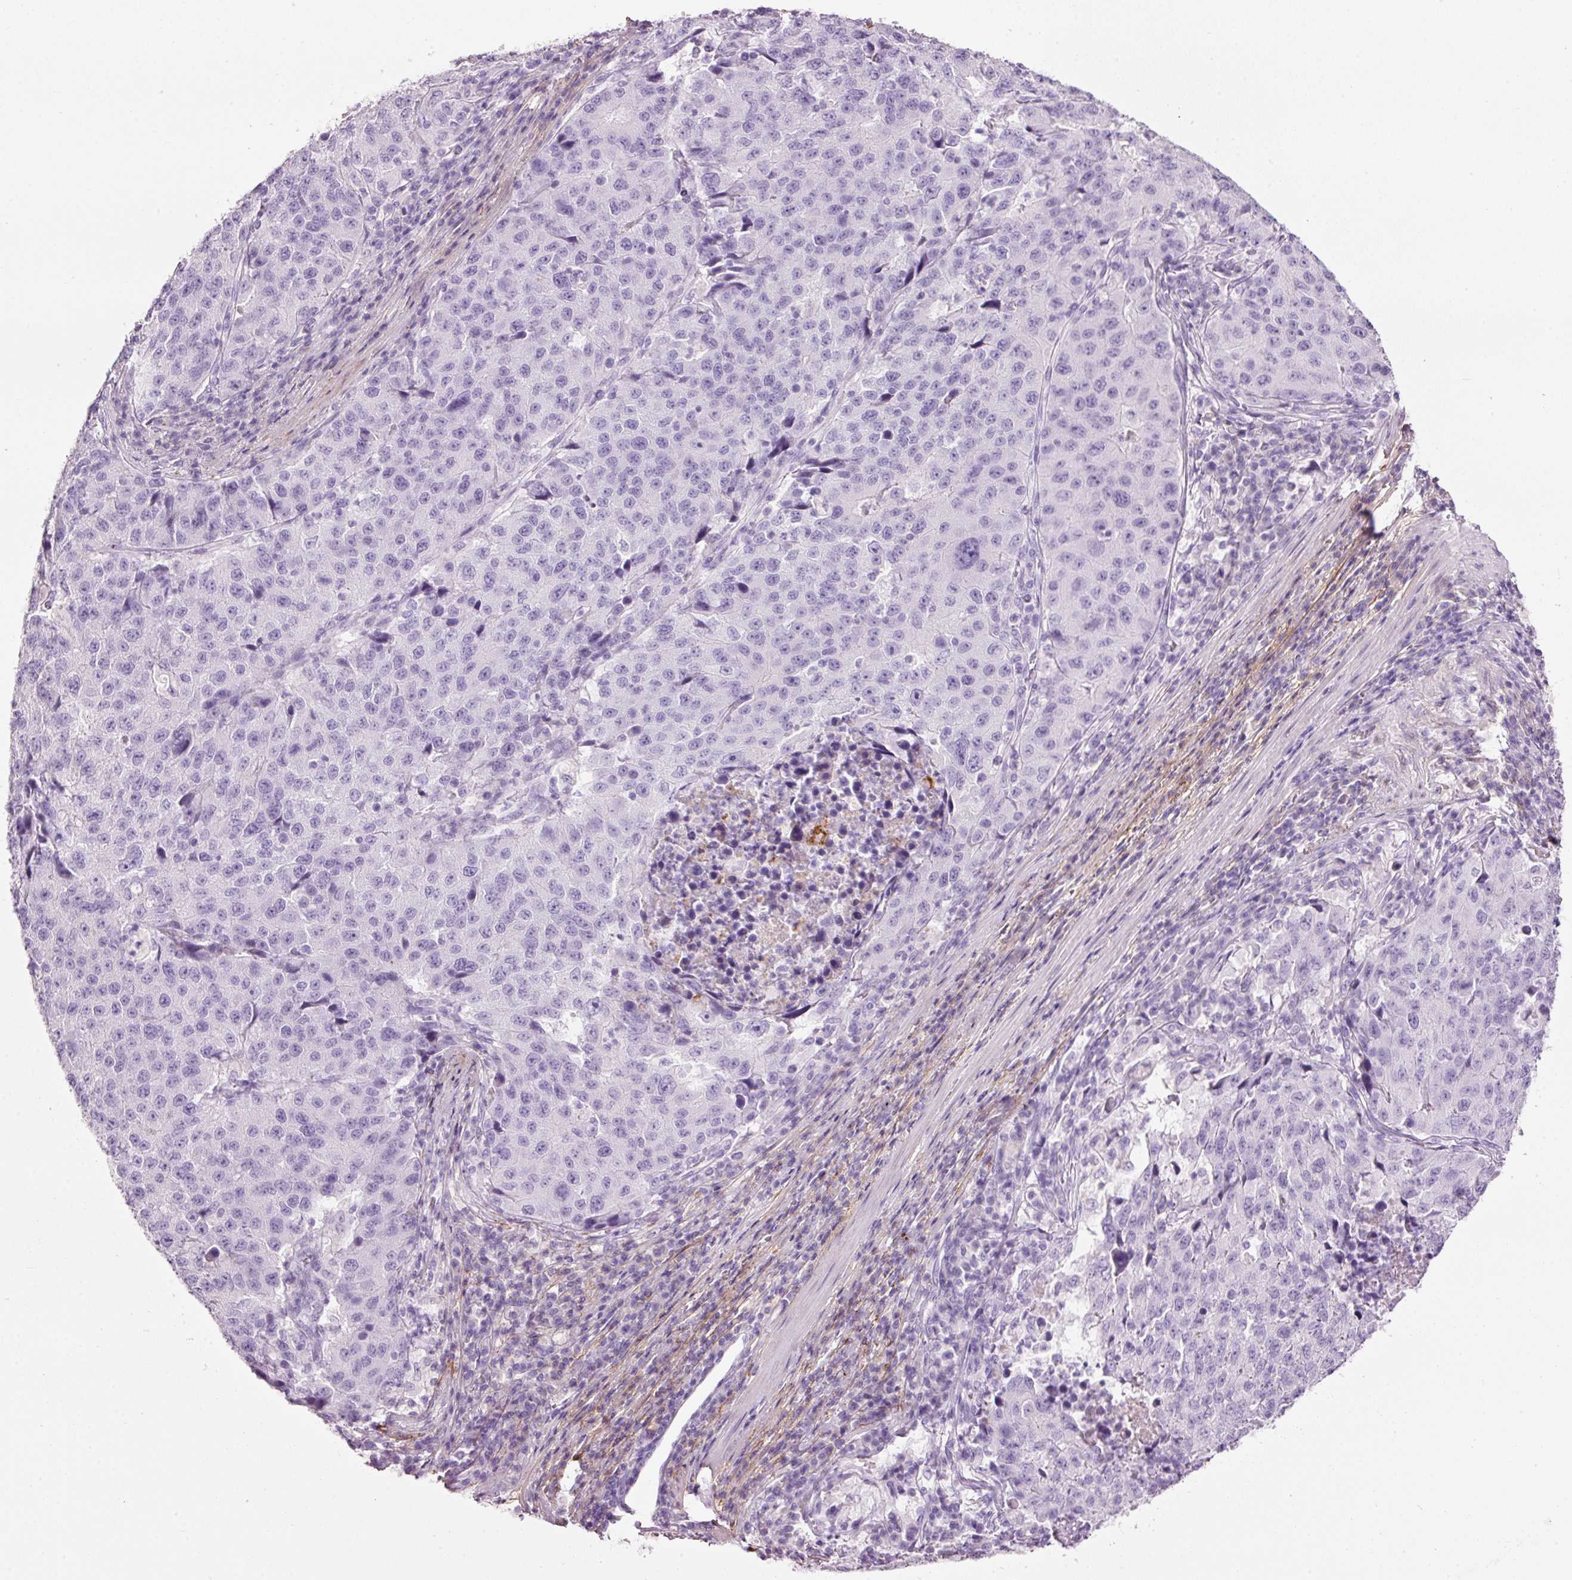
{"staining": {"intensity": "negative", "quantity": "none", "location": "none"}, "tissue": "stomach cancer", "cell_type": "Tumor cells", "image_type": "cancer", "snomed": [{"axis": "morphology", "description": "Adenocarcinoma, NOS"}, {"axis": "topography", "description": "Stomach"}], "caption": "An image of stomach cancer (adenocarcinoma) stained for a protein reveals no brown staining in tumor cells.", "gene": "MFAP4", "patient": {"sex": "male", "age": 71}}